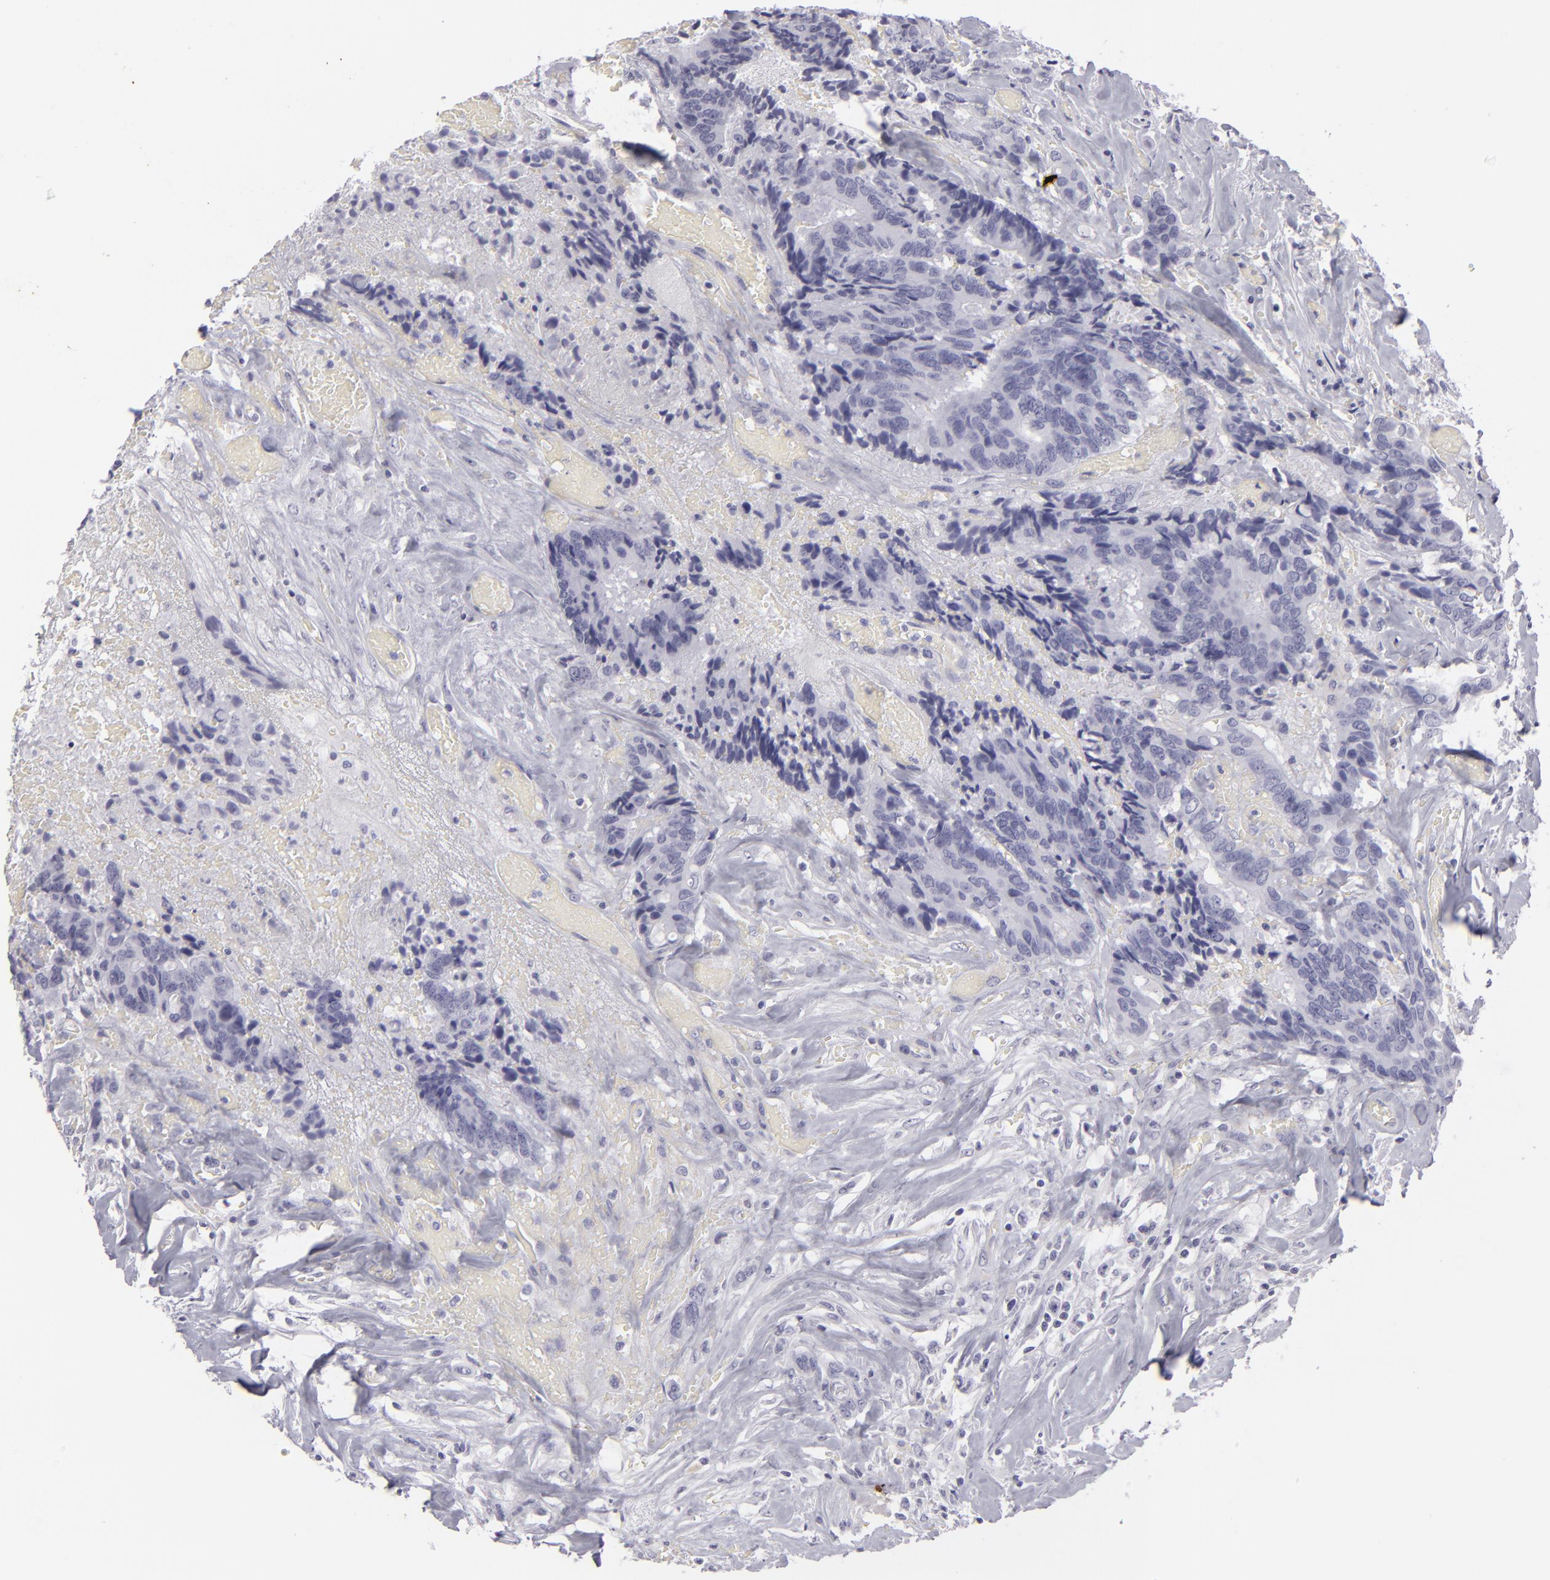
{"staining": {"intensity": "negative", "quantity": "none", "location": "none"}, "tissue": "colorectal cancer", "cell_type": "Tumor cells", "image_type": "cancer", "snomed": [{"axis": "morphology", "description": "Adenocarcinoma, NOS"}, {"axis": "topography", "description": "Rectum"}], "caption": "The micrograph shows no significant staining in tumor cells of colorectal cancer. (Brightfield microscopy of DAB immunohistochemistry at high magnification).", "gene": "KRT1", "patient": {"sex": "male", "age": 55}}